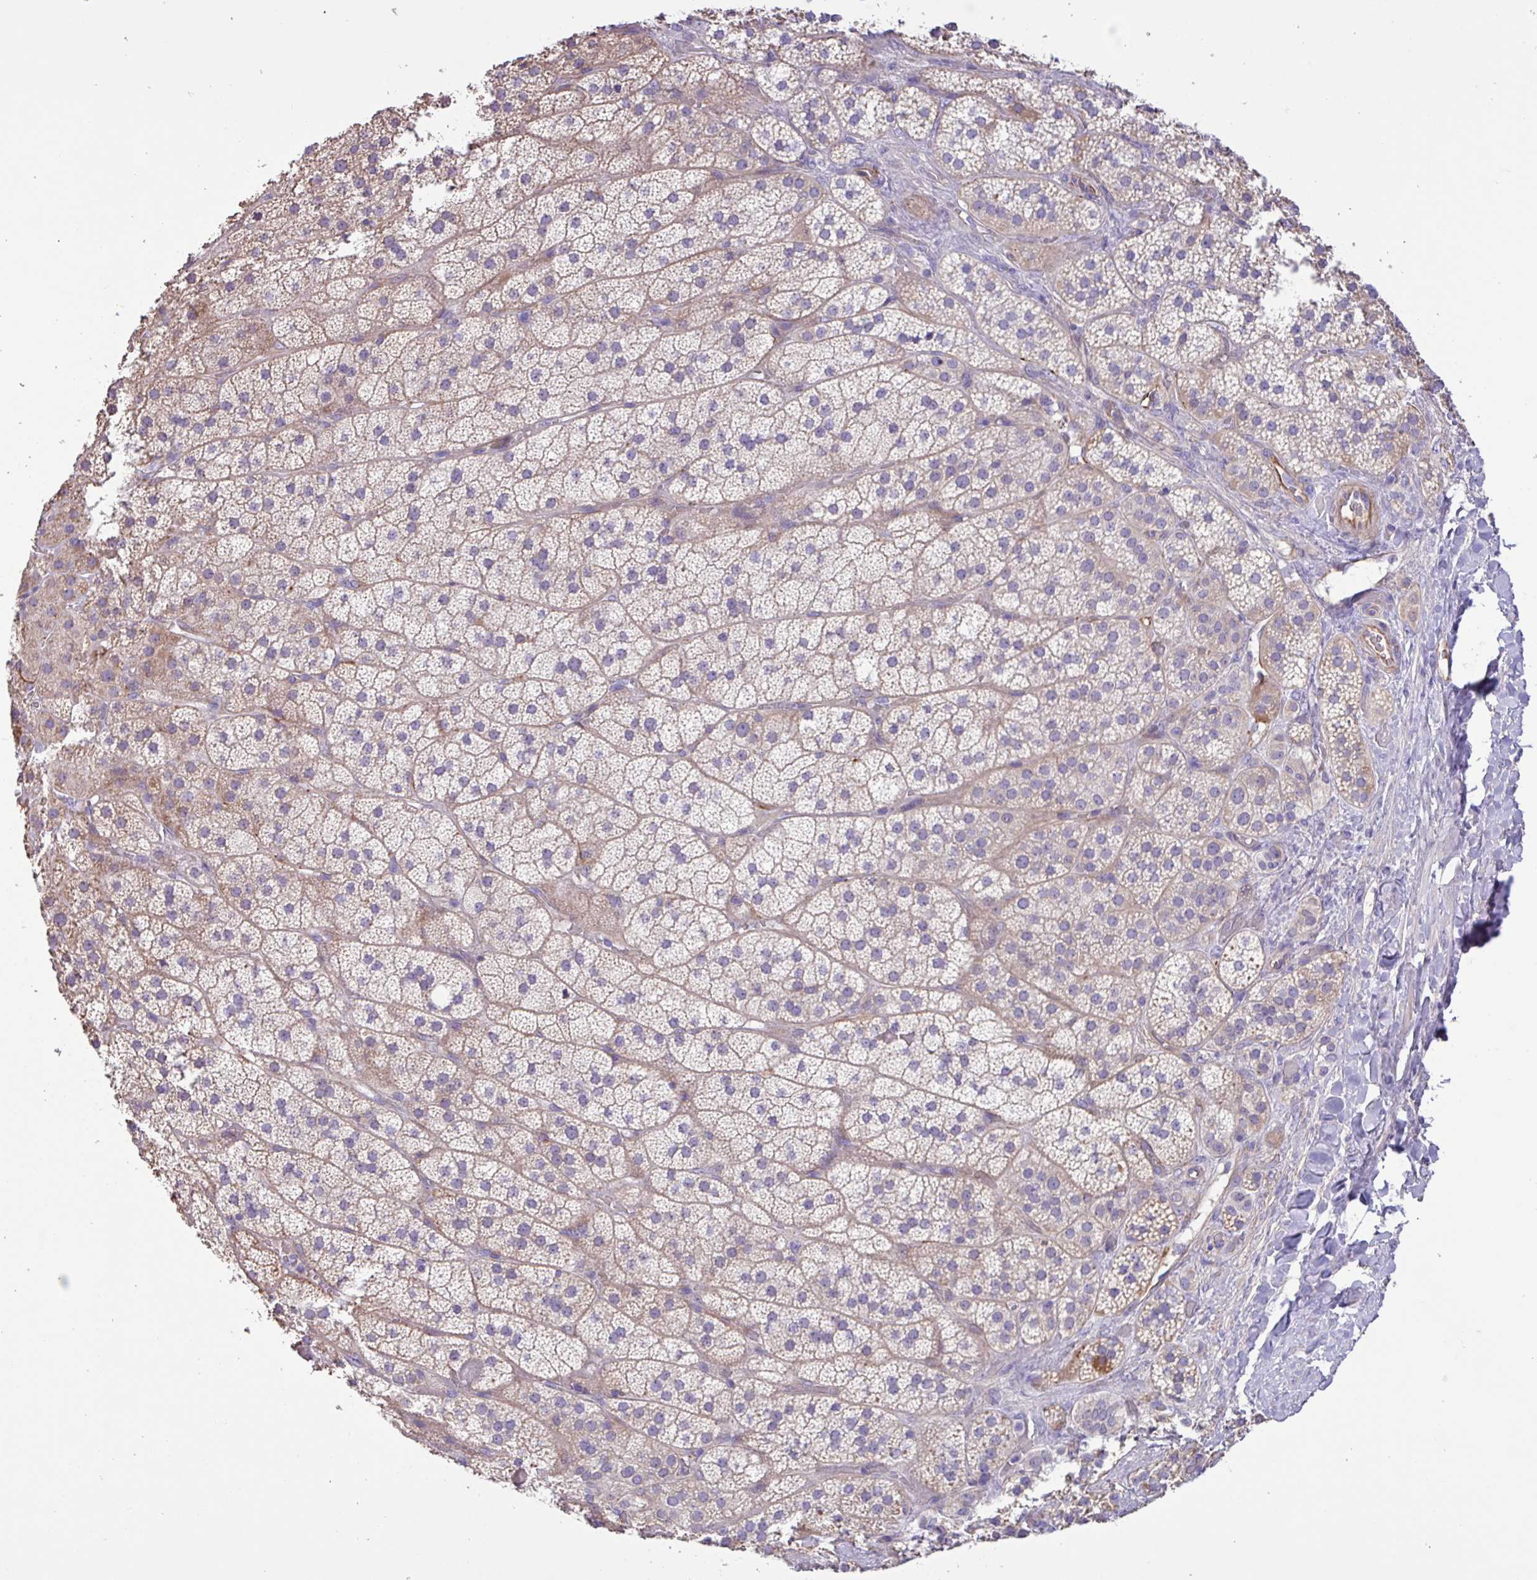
{"staining": {"intensity": "weak", "quantity": "25%-75%", "location": "cytoplasmic/membranous"}, "tissue": "adrenal gland", "cell_type": "Glandular cells", "image_type": "normal", "snomed": [{"axis": "morphology", "description": "Normal tissue, NOS"}, {"axis": "topography", "description": "Adrenal gland"}], "caption": "Immunohistochemical staining of normal adrenal gland demonstrates weak cytoplasmic/membranous protein positivity in about 25%-75% of glandular cells. The protein is stained brown, and the nuclei are stained in blue (DAB IHC with brightfield microscopy, high magnification).", "gene": "MRM2", "patient": {"sex": "male", "age": 57}}